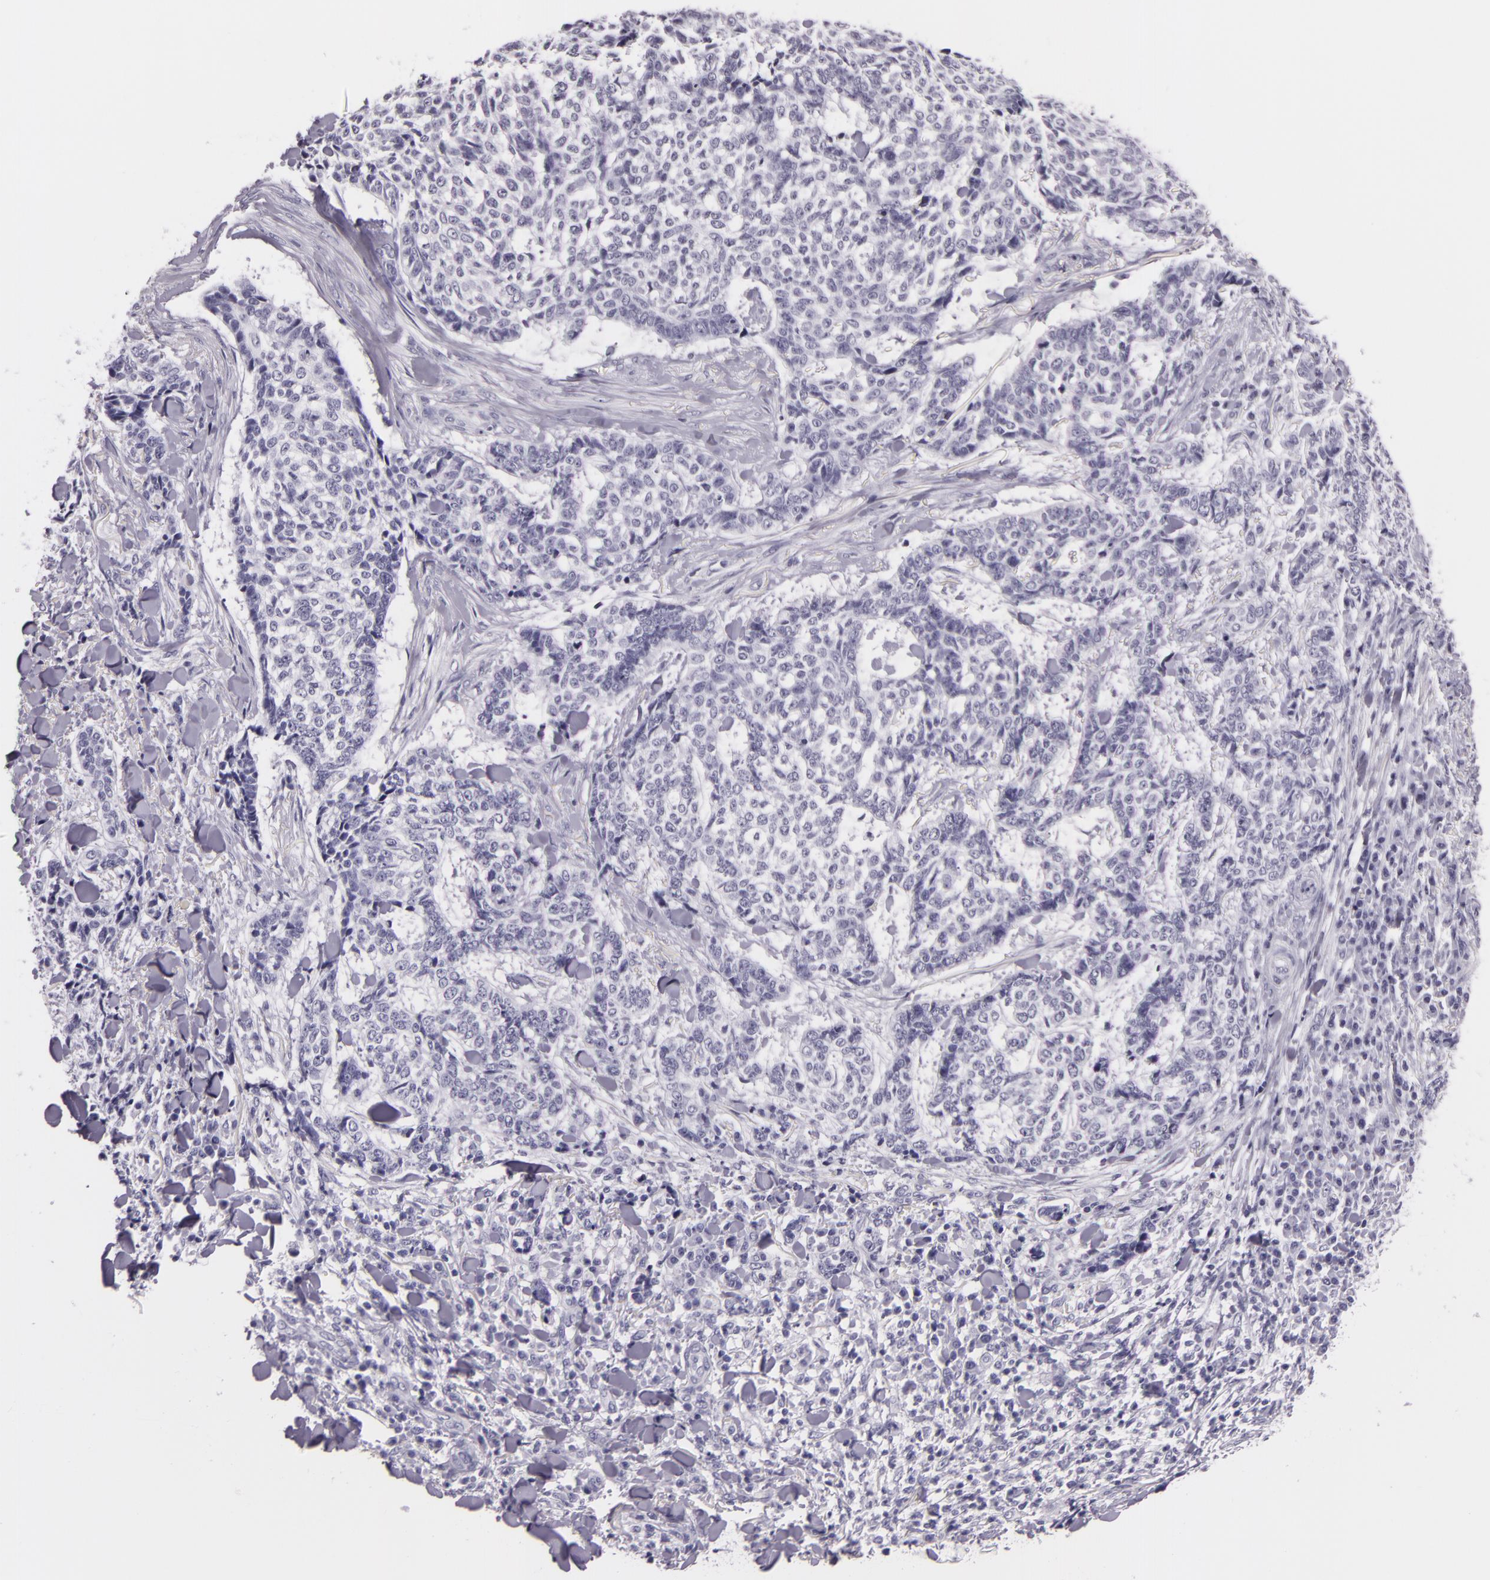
{"staining": {"intensity": "negative", "quantity": "none", "location": "none"}, "tissue": "skin cancer", "cell_type": "Tumor cells", "image_type": "cancer", "snomed": [{"axis": "morphology", "description": "Basal cell carcinoma"}, {"axis": "topography", "description": "Skin"}], "caption": "Skin basal cell carcinoma was stained to show a protein in brown. There is no significant staining in tumor cells. Nuclei are stained in blue.", "gene": "DLG4", "patient": {"sex": "female", "age": 89}}